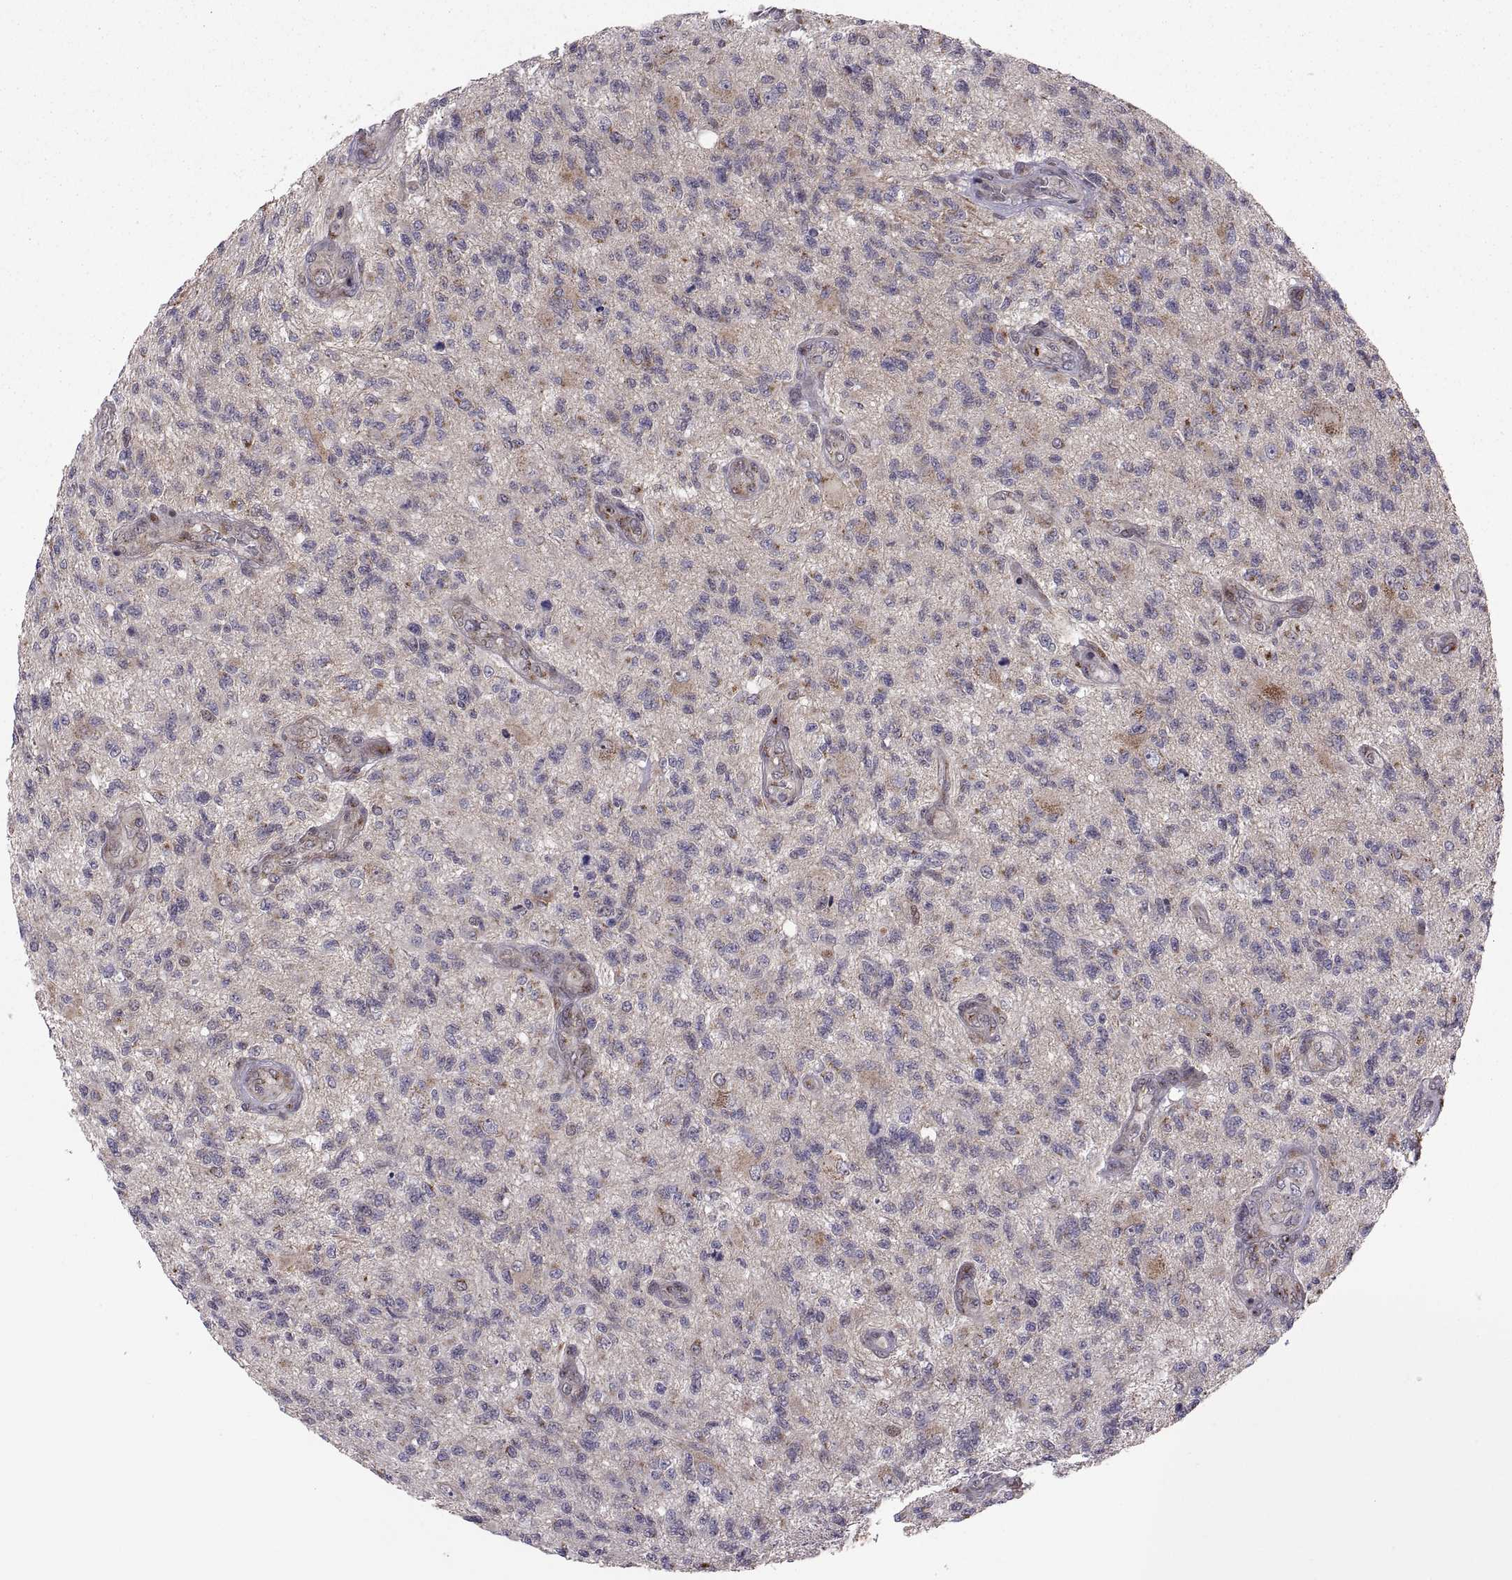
{"staining": {"intensity": "negative", "quantity": "none", "location": "none"}, "tissue": "glioma", "cell_type": "Tumor cells", "image_type": "cancer", "snomed": [{"axis": "morphology", "description": "Glioma, malignant, High grade"}, {"axis": "topography", "description": "Brain"}], "caption": "Protein analysis of high-grade glioma (malignant) demonstrates no significant positivity in tumor cells. Brightfield microscopy of IHC stained with DAB (brown) and hematoxylin (blue), captured at high magnification.", "gene": "TESC", "patient": {"sex": "male", "age": 56}}